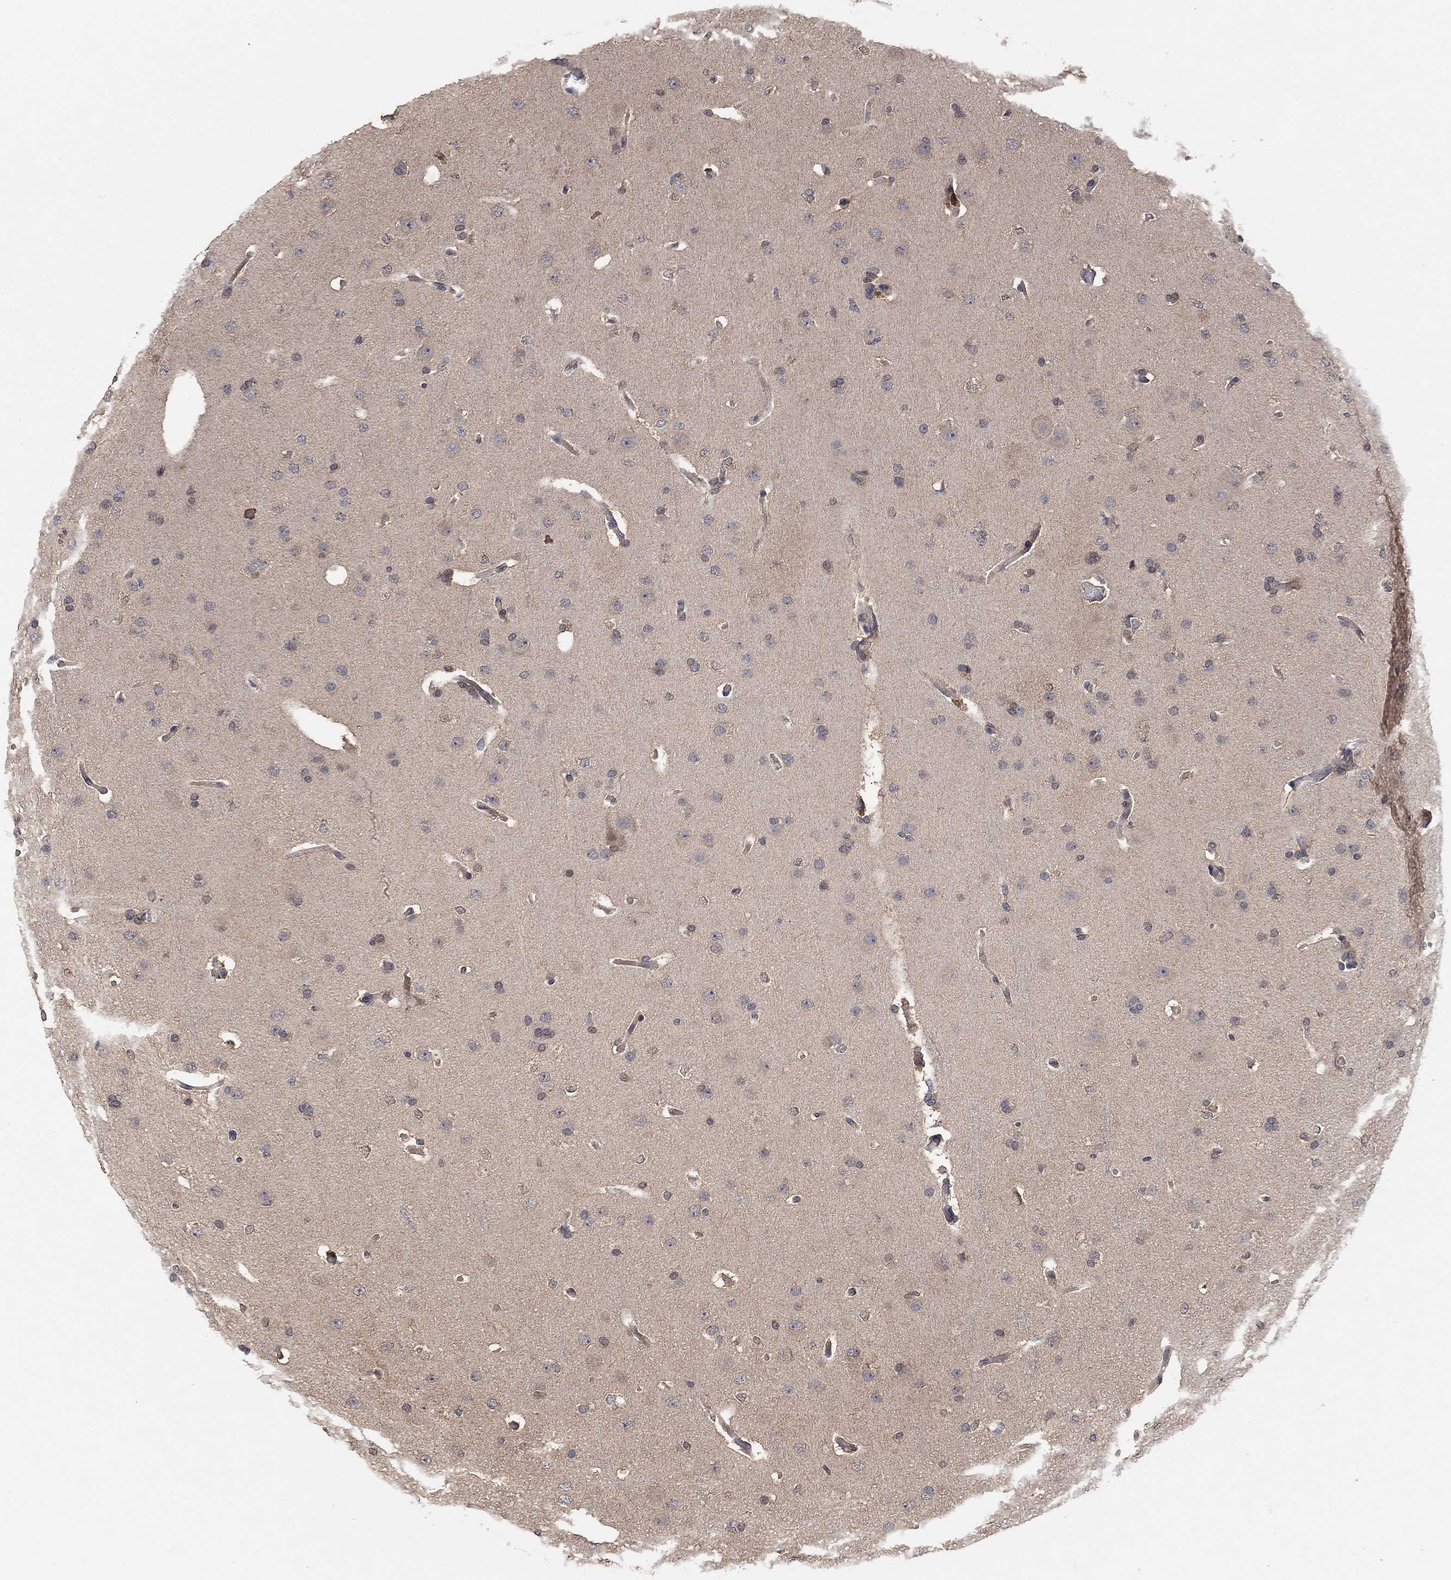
{"staining": {"intensity": "negative", "quantity": "none", "location": "none"}, "tissue": "glioma", "cell_type": "Tumor cells", "image_type": "cancer", "snomed": [{"axis": "morphology", "description": "Glioma, malignant, Low grade"}, {"axis": "topography", "description": "Brain"}], "caption": "This is an IHC image of glioma. There is no expression in tumor cells.", "gene": "CCDC43", "patient": {"sex": "male", "age": 41}}